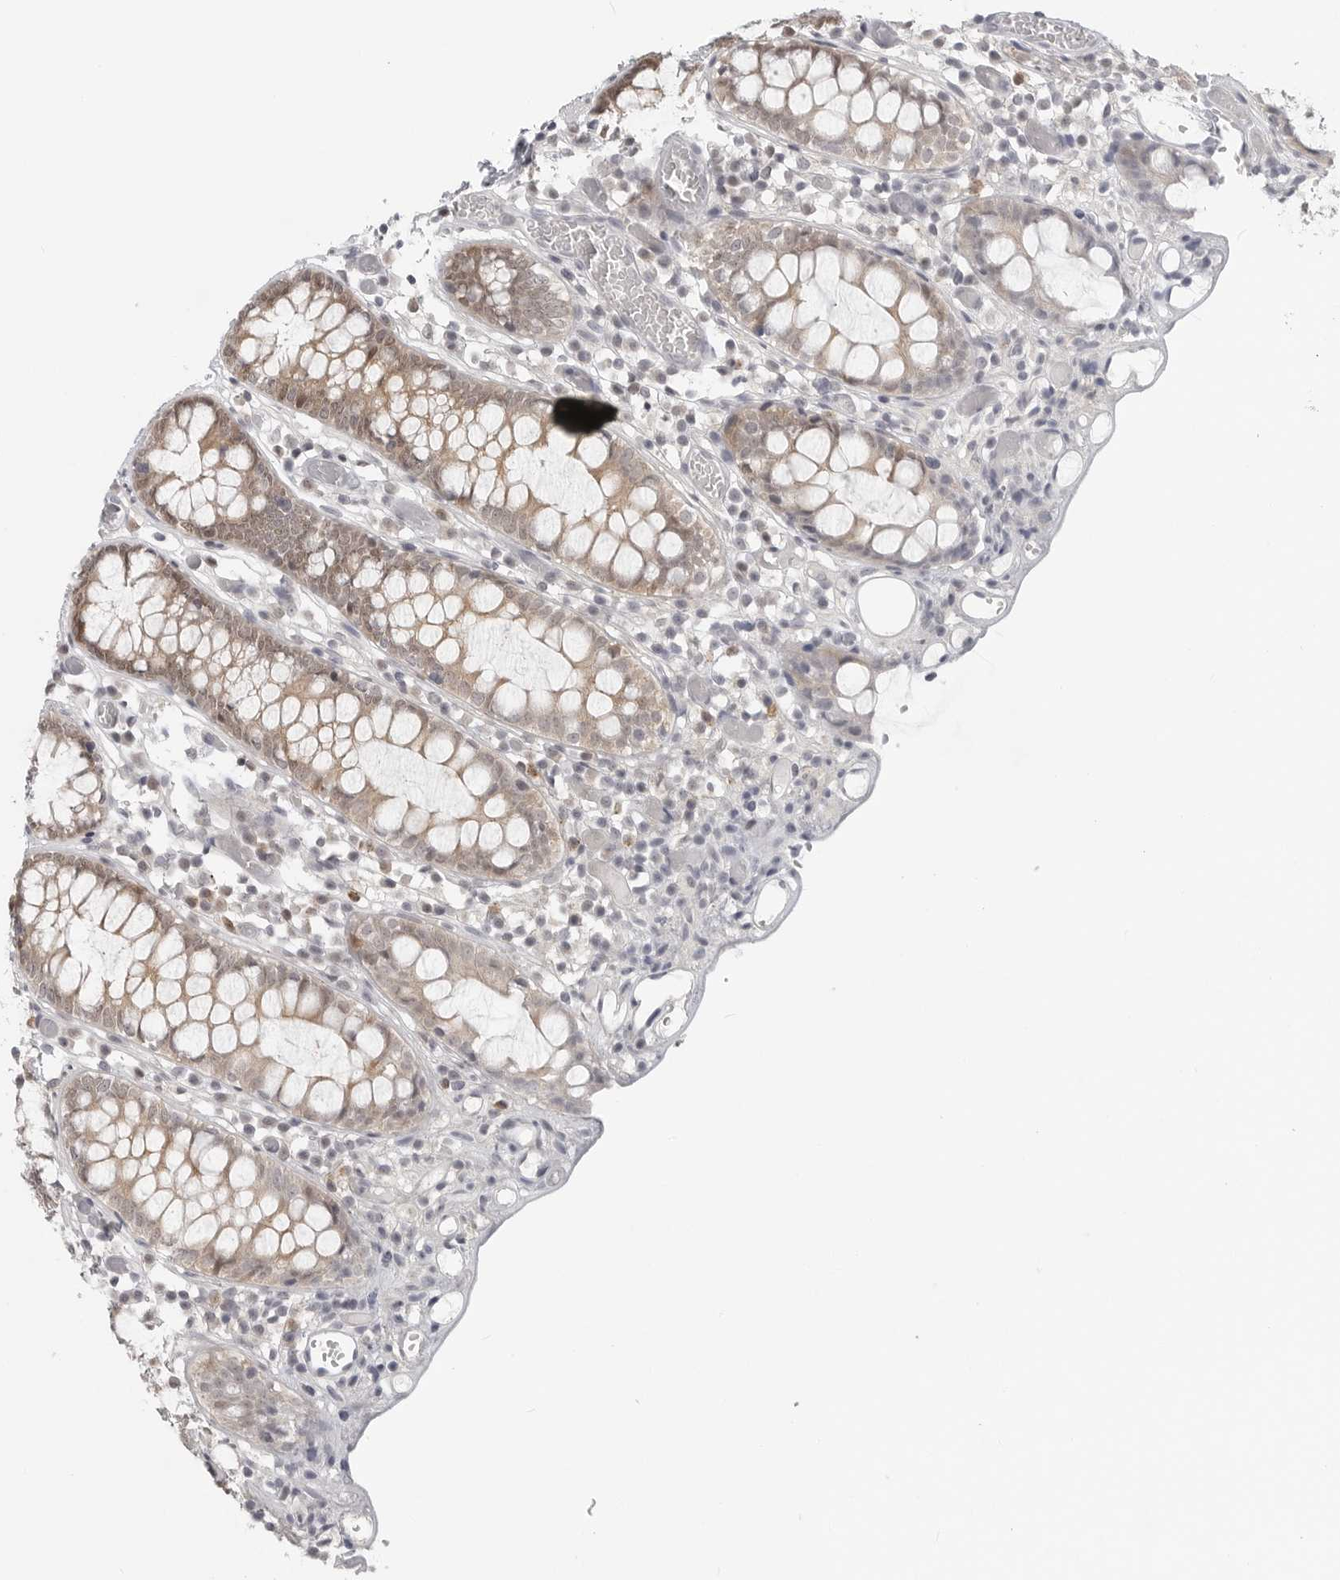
{"staining": {"intensity": "weak", "quantity": ">75%", "location": "cytoplasmic/membranous"}, "tissue": "colon", "cell_type": "Endothelial cells", "image_type": "normal", "snomed": [{"axis": "morphology", "description": "Normal tissue, NOS"}, {"axis": "topography", "description": "Colon"}], "caption": "Immunohistochemistry (IHC) of normal colon reveals low levels of weak cytoplasmic/membranous staining in approximately >75% of endothelial cells. Using DAB (3,3'-diaminobenzidine) (brown) and hematoxylin (blue) stains, captured at high magnification using brightfield microscopy.", "gene": "CTIF", "patient": {"sex": "male", "age": 14}}